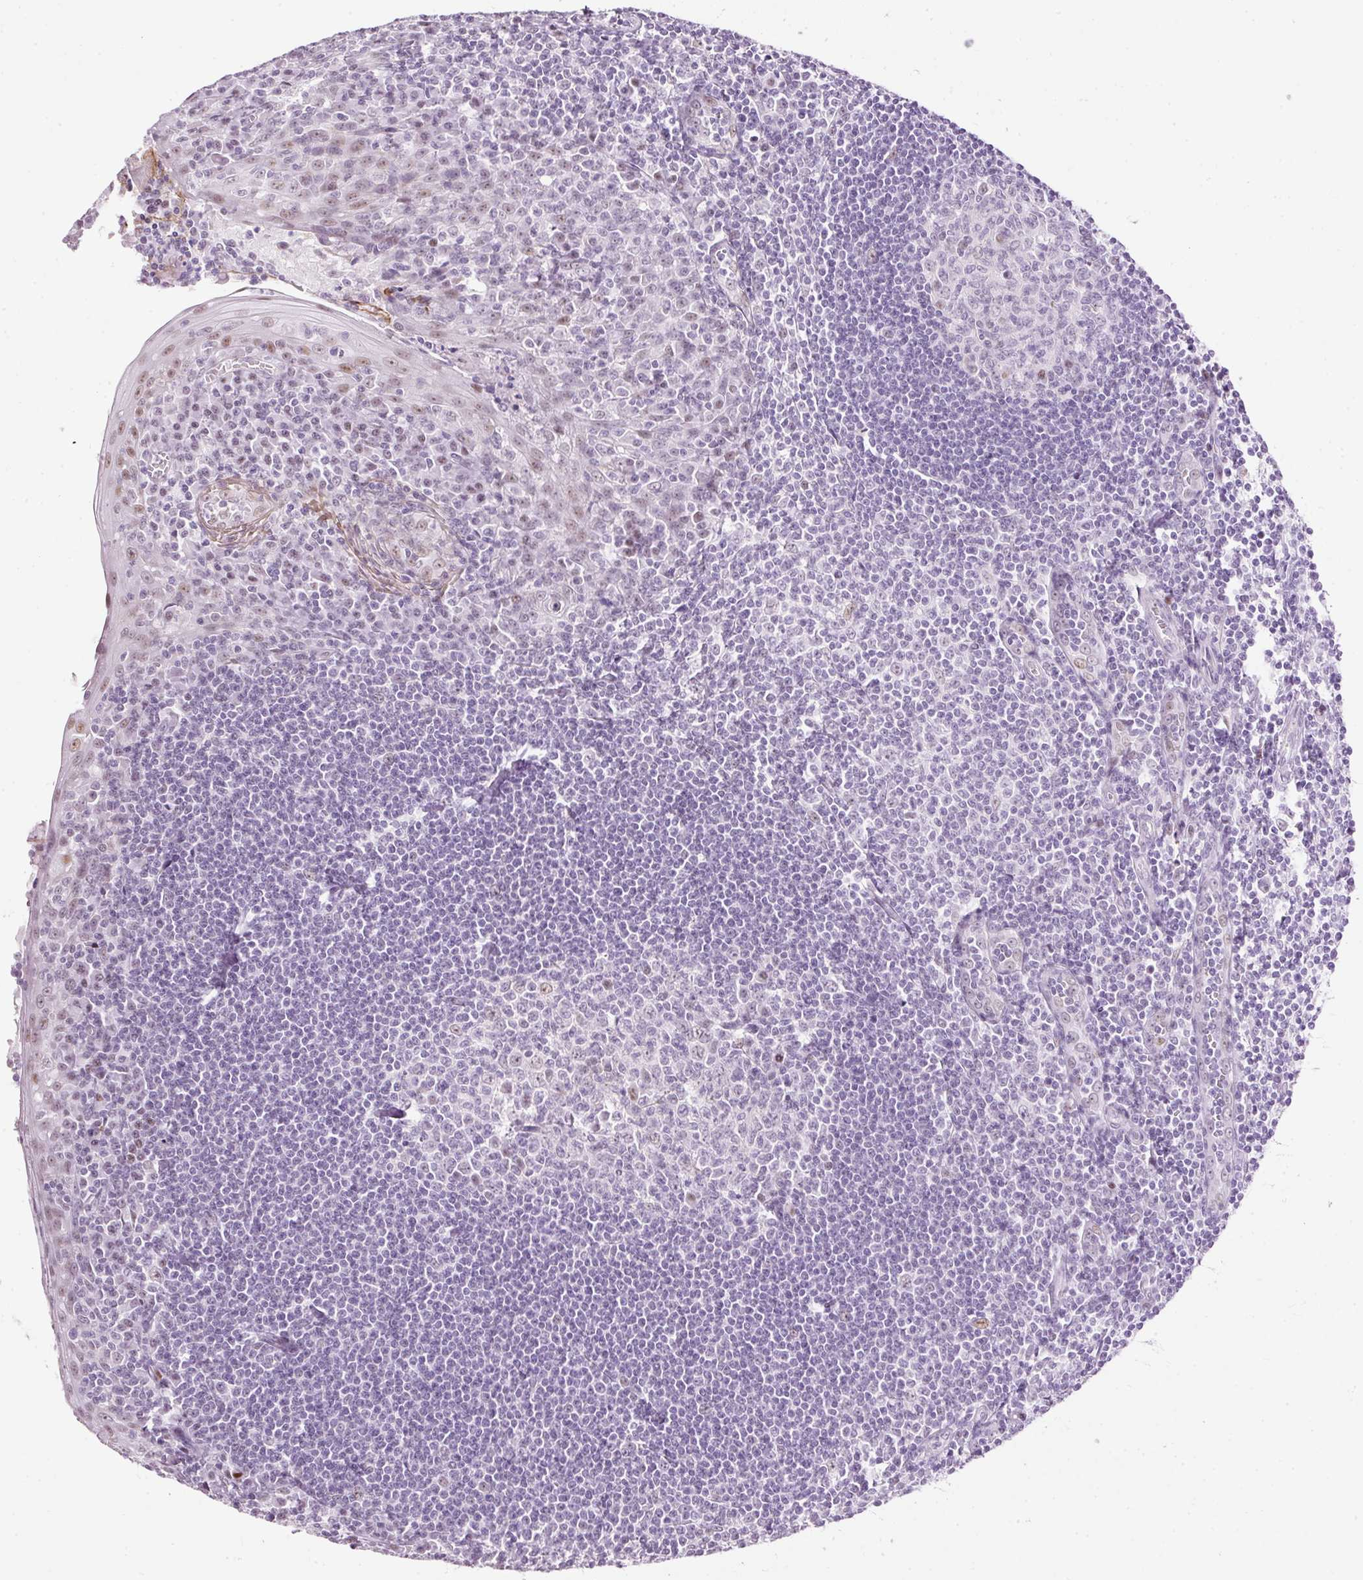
{"staining": {"intensity": "weak", "quantity": "<25%", "location": "nuclear"}, "tissue": "tonsil", "cell_type": "Germinal center cells", "image_type": "normal", "snomed": [{"axis": "morphology", "description": "Normal tissue, NOS"}, {"axis": "topography", "description": "Tonsil"}], "caption": "A micrograph of tonsil stained for a protein exhibits no brown staining in germinal center cells. (Immunohistochemistry (ihc), brightfield microscopy, high magnification).", "gene": "PDE6B", "patient": {"sex": "male", "age": 27}}